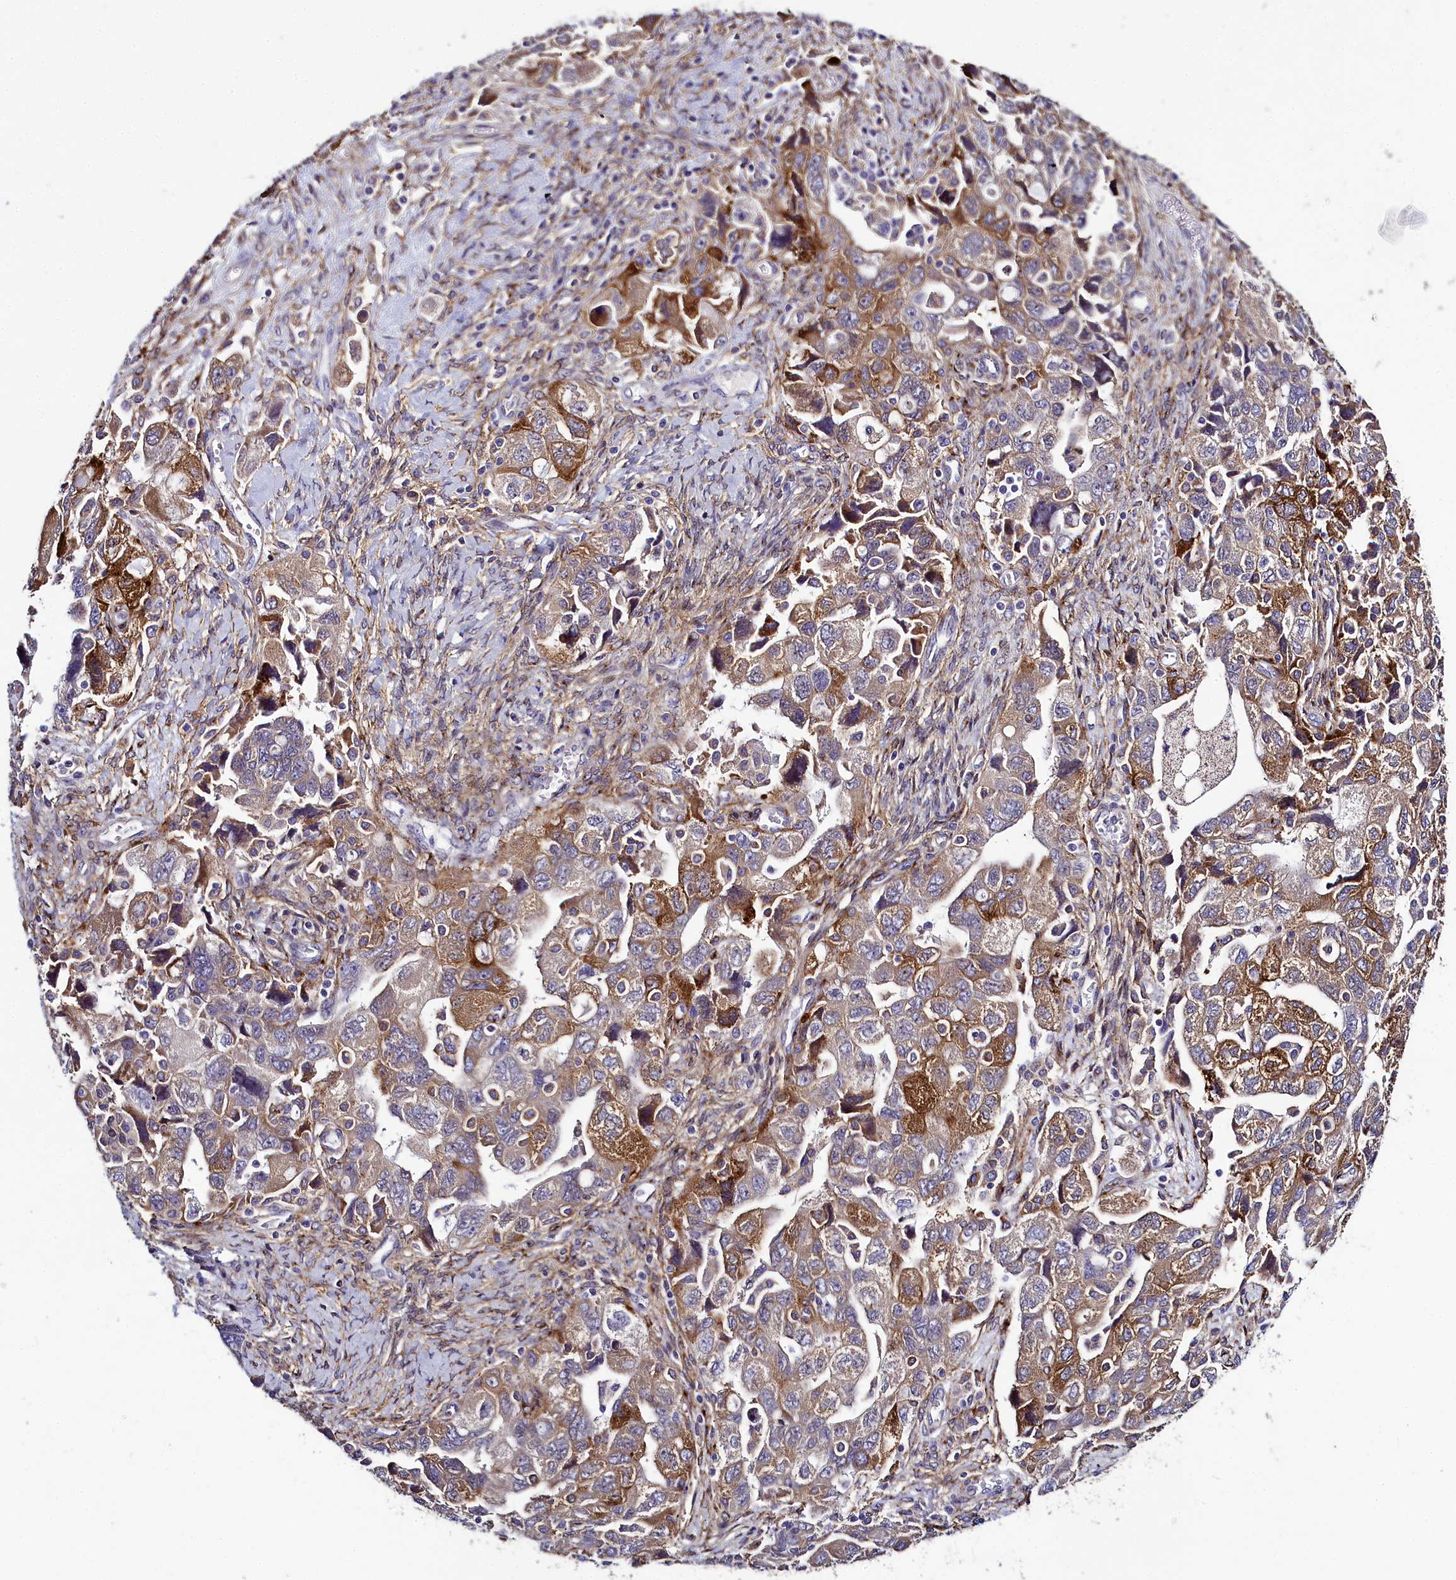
{"staining": {"intensity": "moderate", "quantity": "25%-75%", "location": "cytoplasmic/membranous"}, "tissue": "ovarian cancer", "cell_type": "Tumor cells", "image_type": "cancer", "snomed": [{"axis": "morphology", "description": "Carcinoma, NOS"}, {"axis": "morphology", "description": "Cystadenocarcinoma, serous, NOS"}, {"axis": "topography", "description": "Ovary"}], "caption": "A micrograph of ovarian carcinoma stained for a protein reveals moderate cytoplasmic/membranous brown staining in tumor cells.", "gene": "MRC2", "patient": {"sex": "female", "age": 69}}